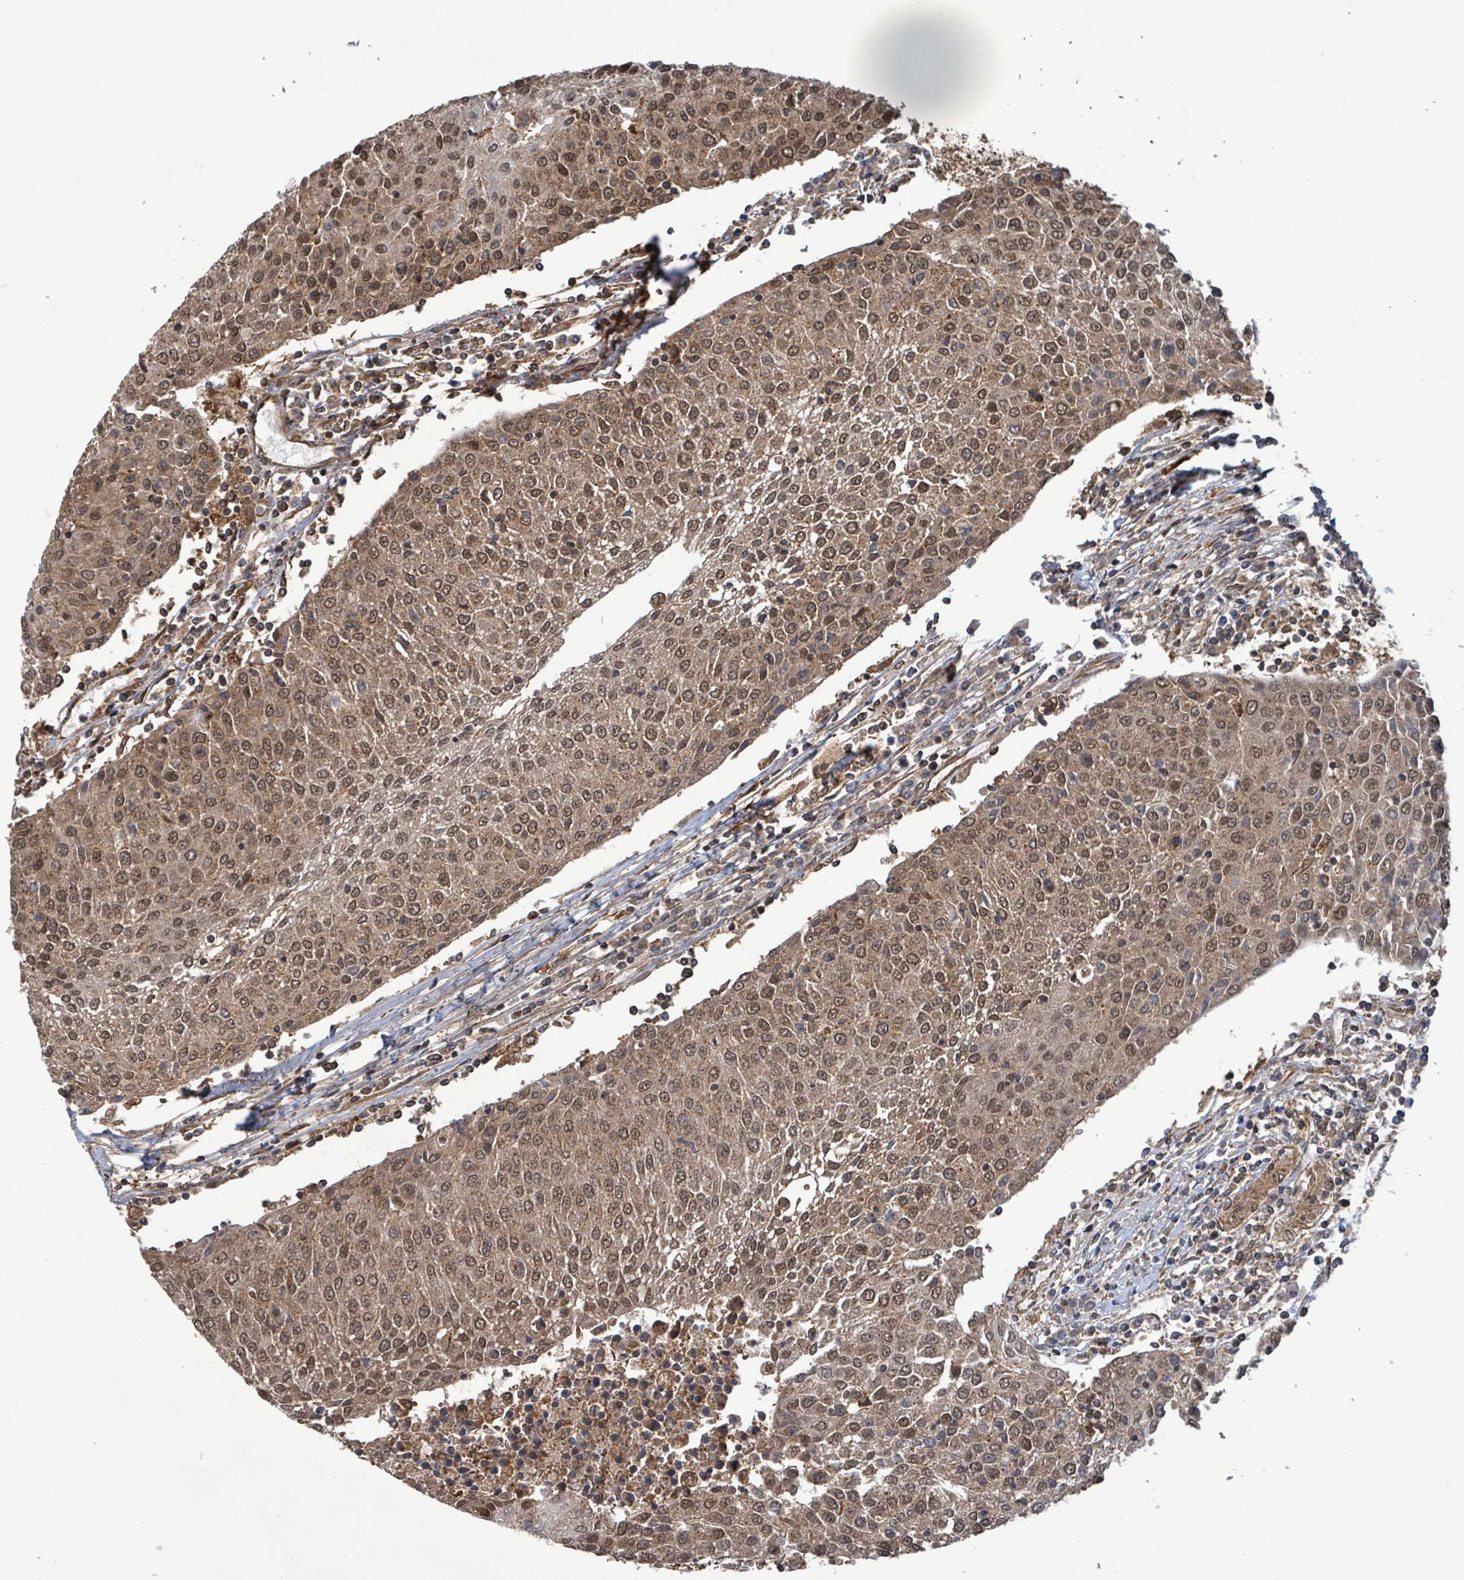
{"staining": {"intensity": "moderate", "quantity": ">75%", "location": "cytoplasmic/membranous,nuclear"}, "tissue": "urothelial cancer", "cell_type": "Tumor cells", "image_type": "cancer", "snomed": [{"axis": "morphology", "description": "Urothelial carcinoma, High grade"}, {"axis": "topography", "description": "Urinary bladder"}], "caption": "Urothelial cancer tissue demonstrates moderate cytoplasmic/membranous and nuclear positivity in approximately >75% of tumor cells, visualized by immunohistochemistry. The protein is stained brown, and the nuclei are stained in blue (DAB IHC with brightfield microscopy, high magnification).", "gene": "KLC1", "patient": {"sex": "female", "age": 85}}